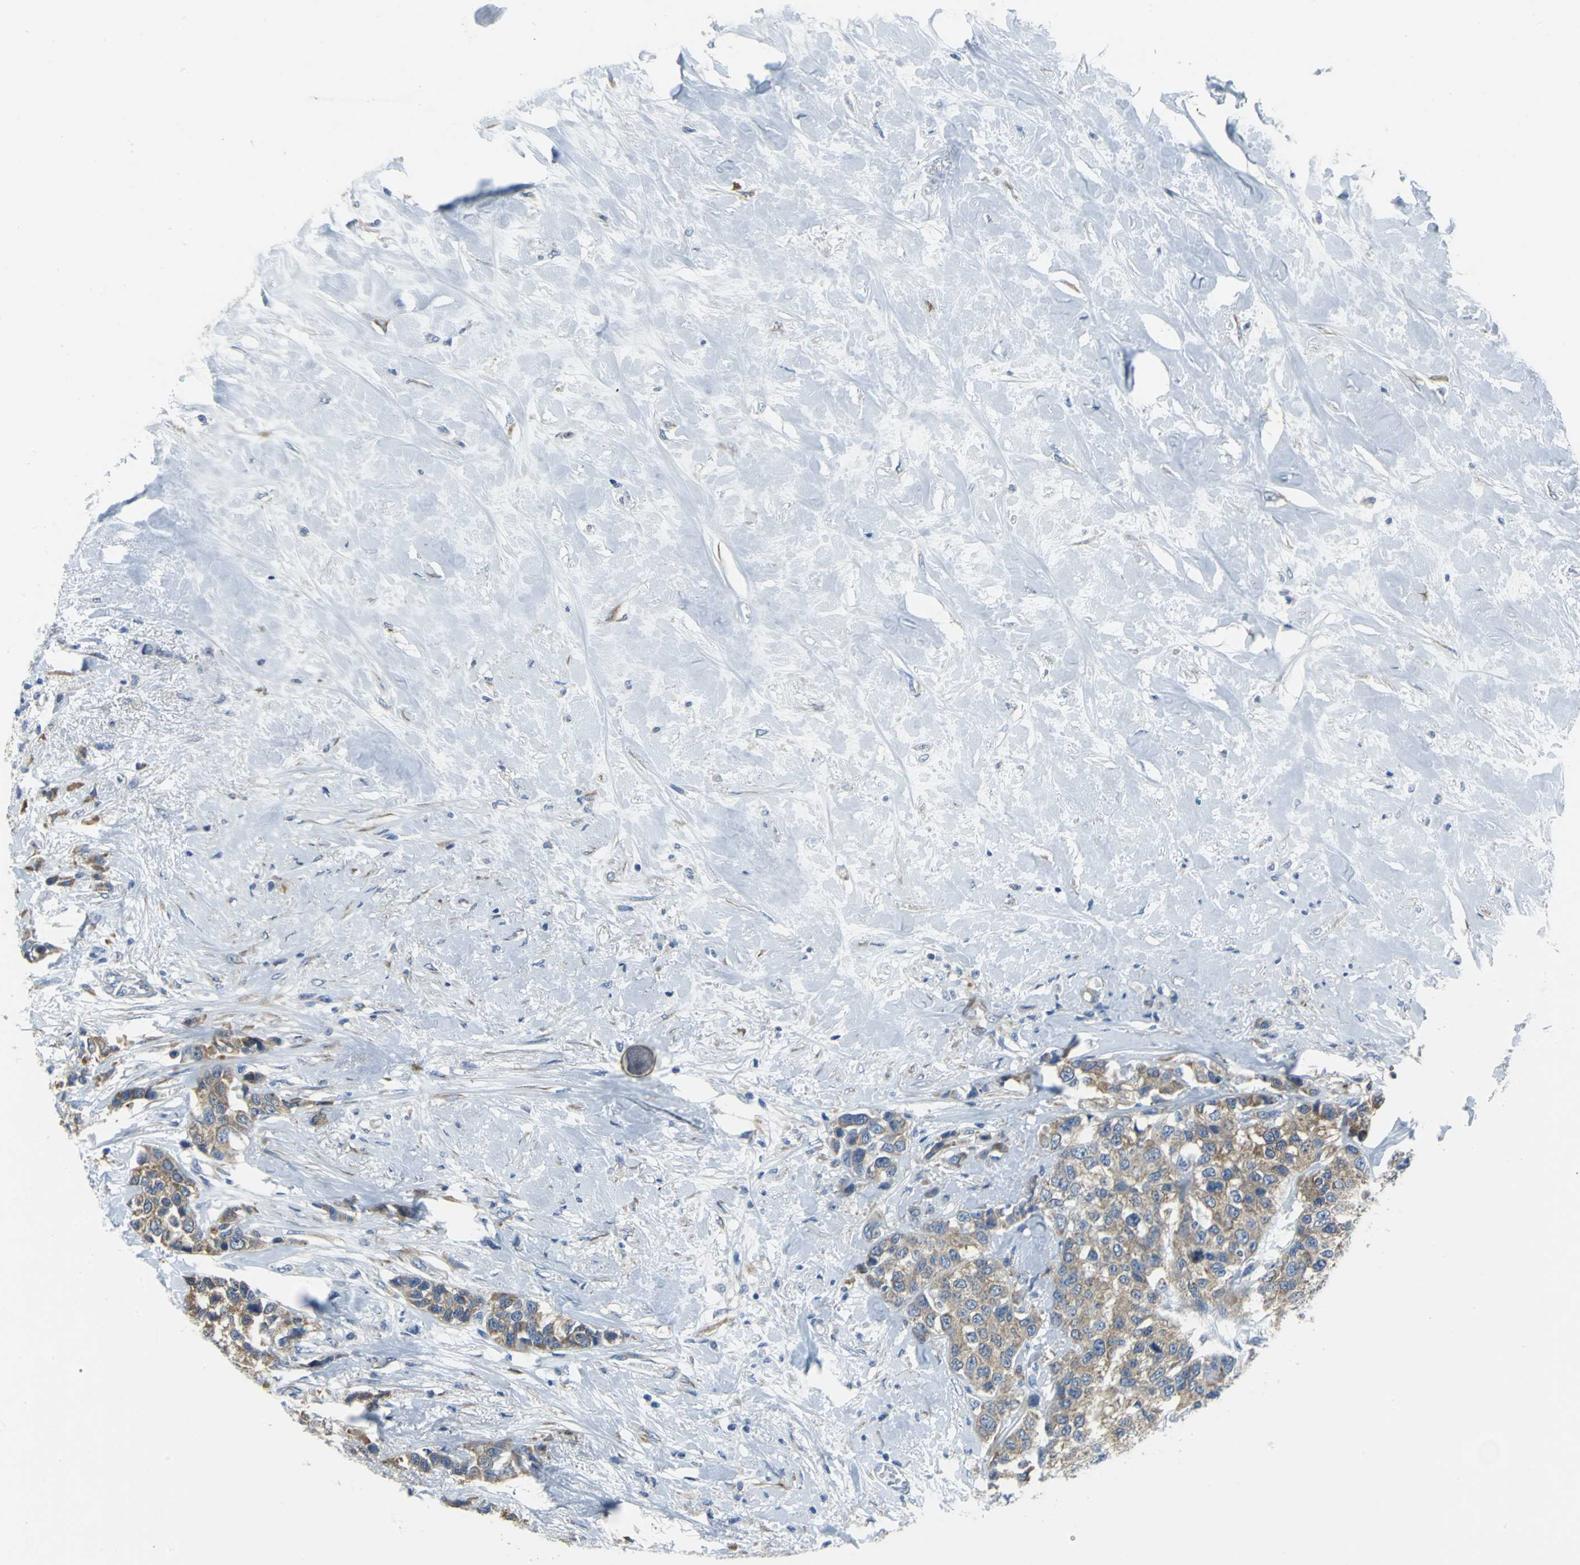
{"staining": {"intensity": "moderate", "quantity": ">75%", "location": "cytoplasmic/membranous"}, "tissue": "breast cancer", "cell_type": "Tumor cells", "image_type": "cancer", "snomed": [{"axis": "morphology", "description": "Duct carcinoma"}, {"axis": "topography", "description": "Breast"}], "caption": "Immunohistochemical staining of breast cancer (intraductal carcinoma) exhibits medium levels of moderate cytoplasmic/membranous protein expression in about >75% of tumor cells.", "gene": "EIF5A", "patient": {"sex": "female", "age": 51}}